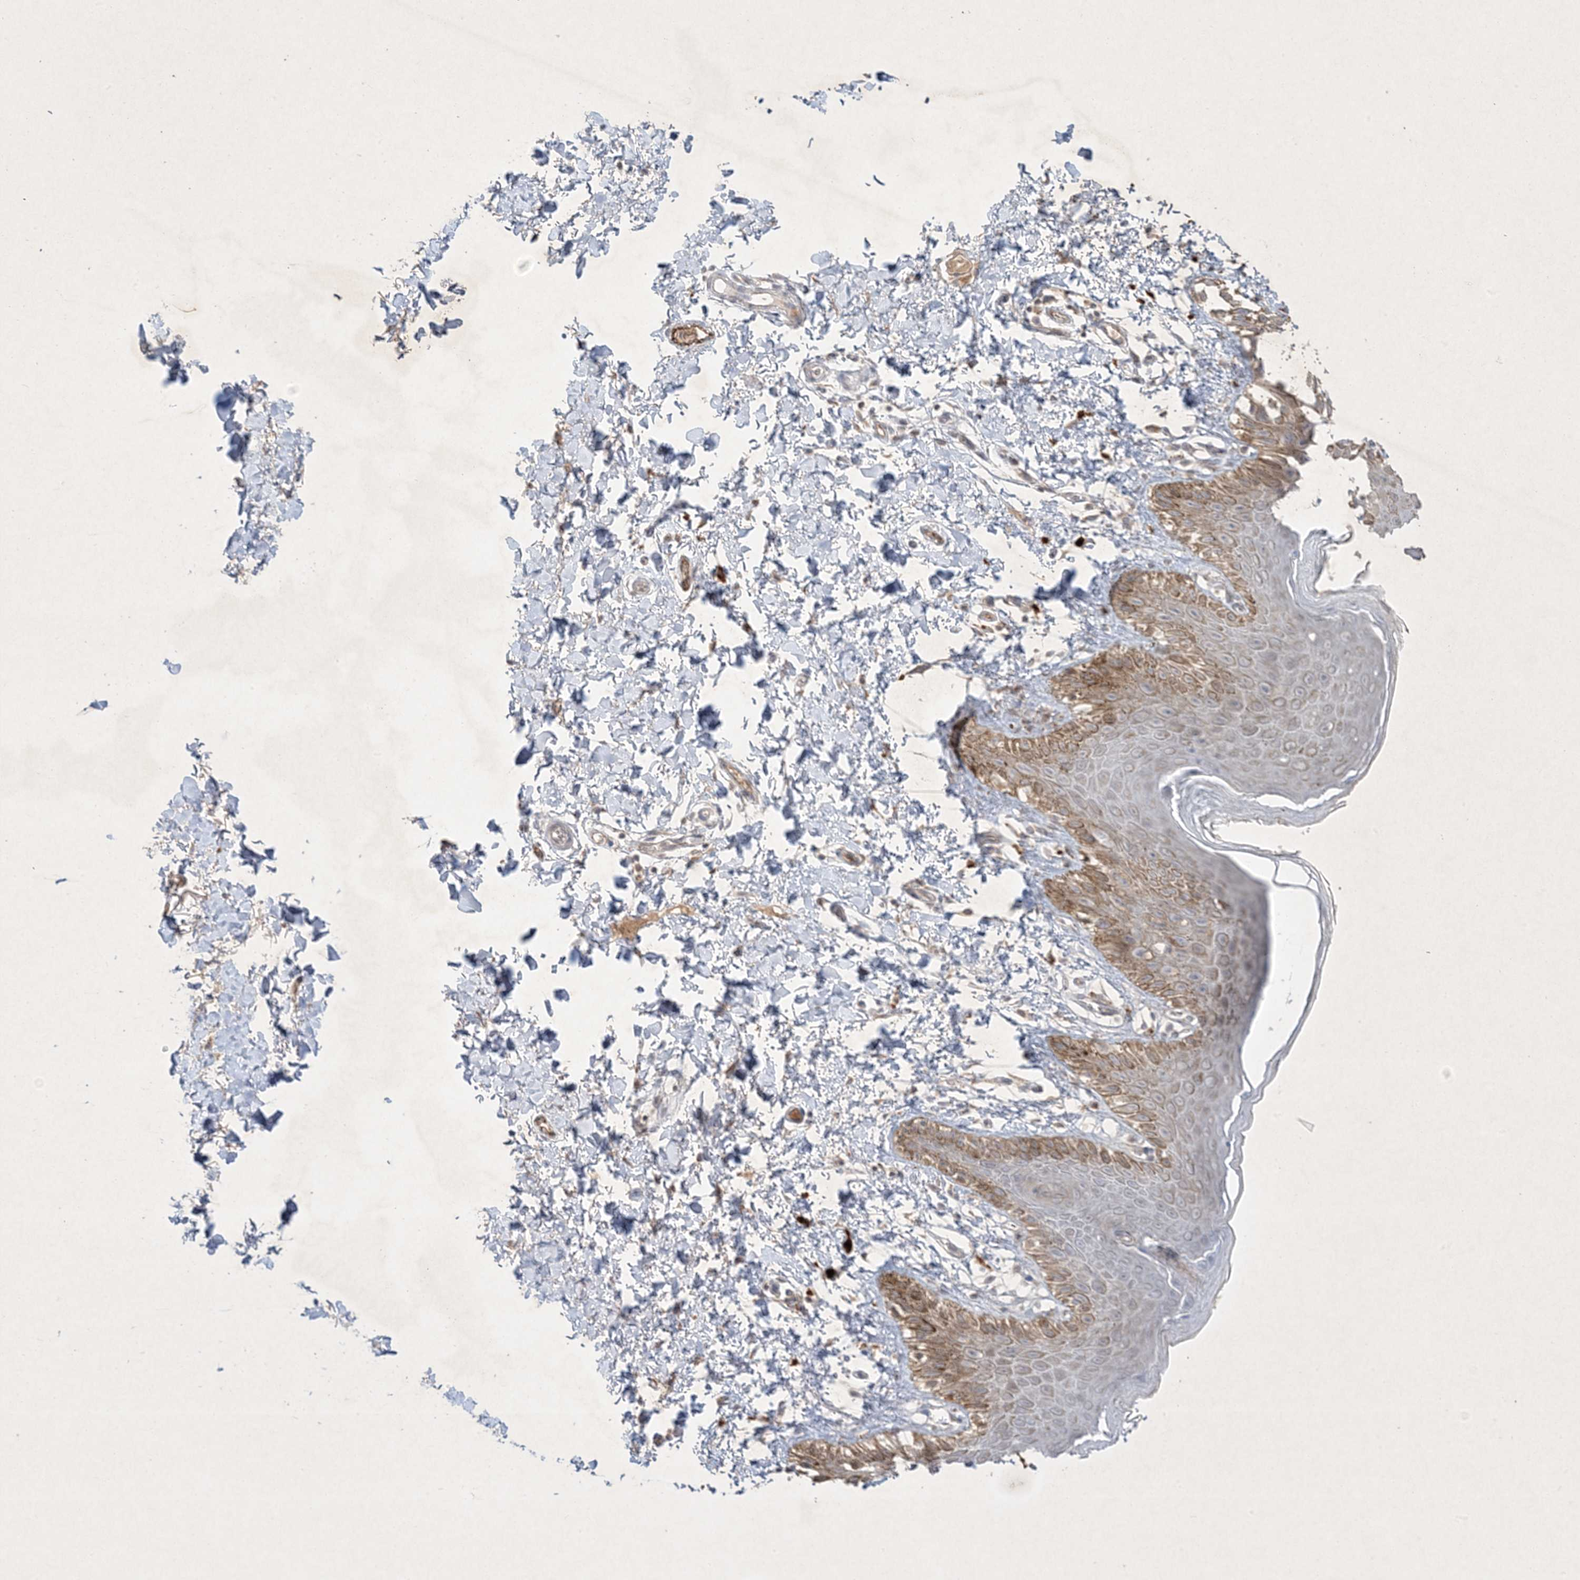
{"staining": {"intensity": "moderate", "quantity": "25%-75%", "location": "cytoplasmic/membranous"}, "tissue": "skin", "cell_type": "Epidermal cells", "image_type": "normal", "snomed": [{"axis": "morphology", "description": "Normal tissue, NOS"}, {"axis": "topography", "description": "Anal"}], "caption": "Immunohistochemistry (IHC) staining of normal skin, which exhibits medium levels of moderate cytoplasmic/membranous staining in about 25%-75% of epidermal cells indicating moderate cytoplasmic/membranous protein expression. The staining was performed using DAB (brown) for protein detection and nuclei were counterstained in hematoxylin (blue).", "gene": "PRSS36", "patient": {"sex": "male", "age": 44}}